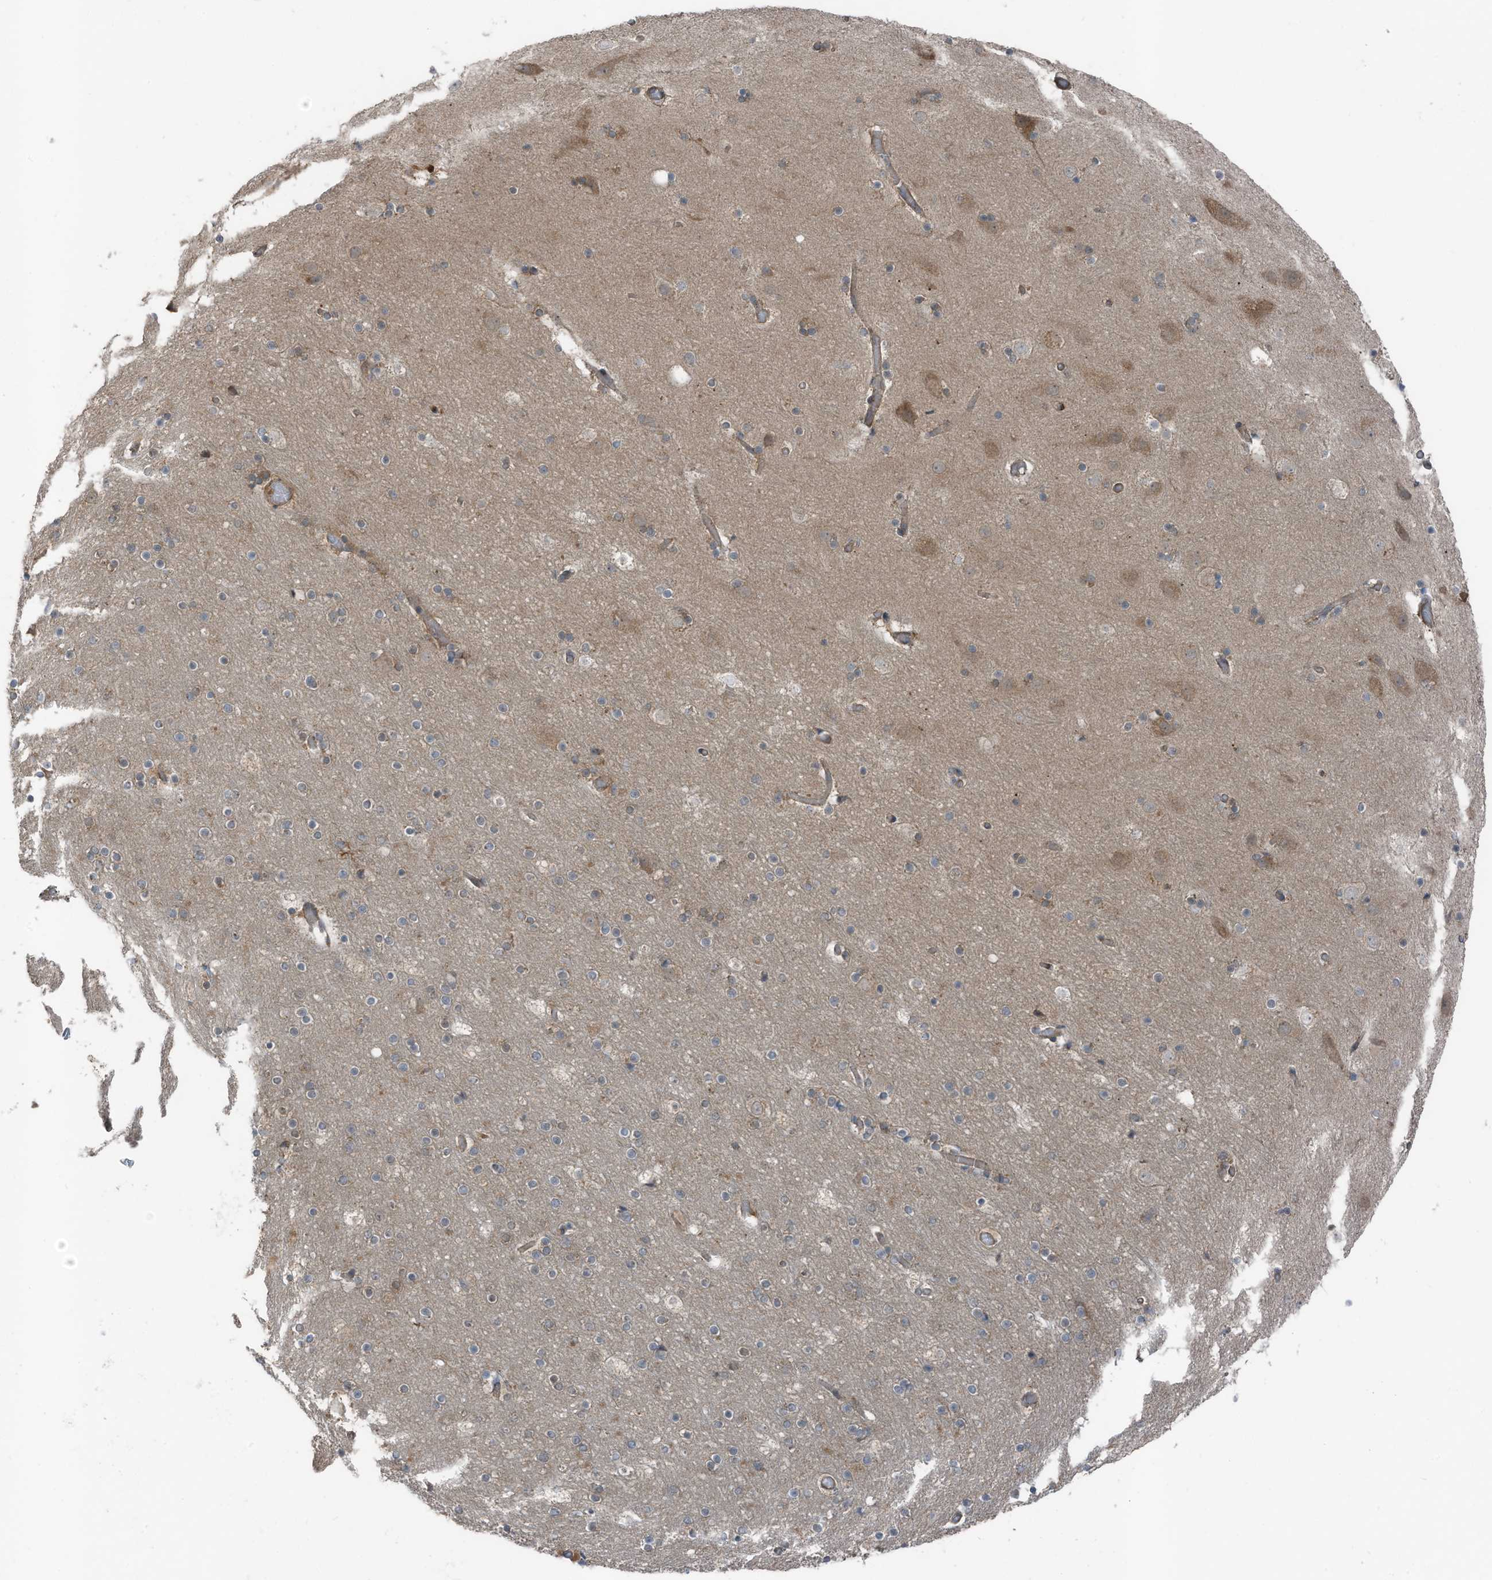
{"staining": {"intensity": "moderate", "quantity": ">75%", "location": "cytoplasmic/membranous"}, "tissue": "cerebral cortex", "cell_type": "Endothelial cells", "image_type": "normal", "snomed": [{"axis": "morphology", "description": "Normal tissue, NOS"}, {"axis": "topography", "description": "Cerebral cortex"}], "caption": "Endothelial cells exhibit medium levels of moderate cytoplasmic/membranous expression in about >75% of cells in normal human cerebral cortex.", "gene": "TXNDC9", "patient": {"sex": "male", "age": 57}}